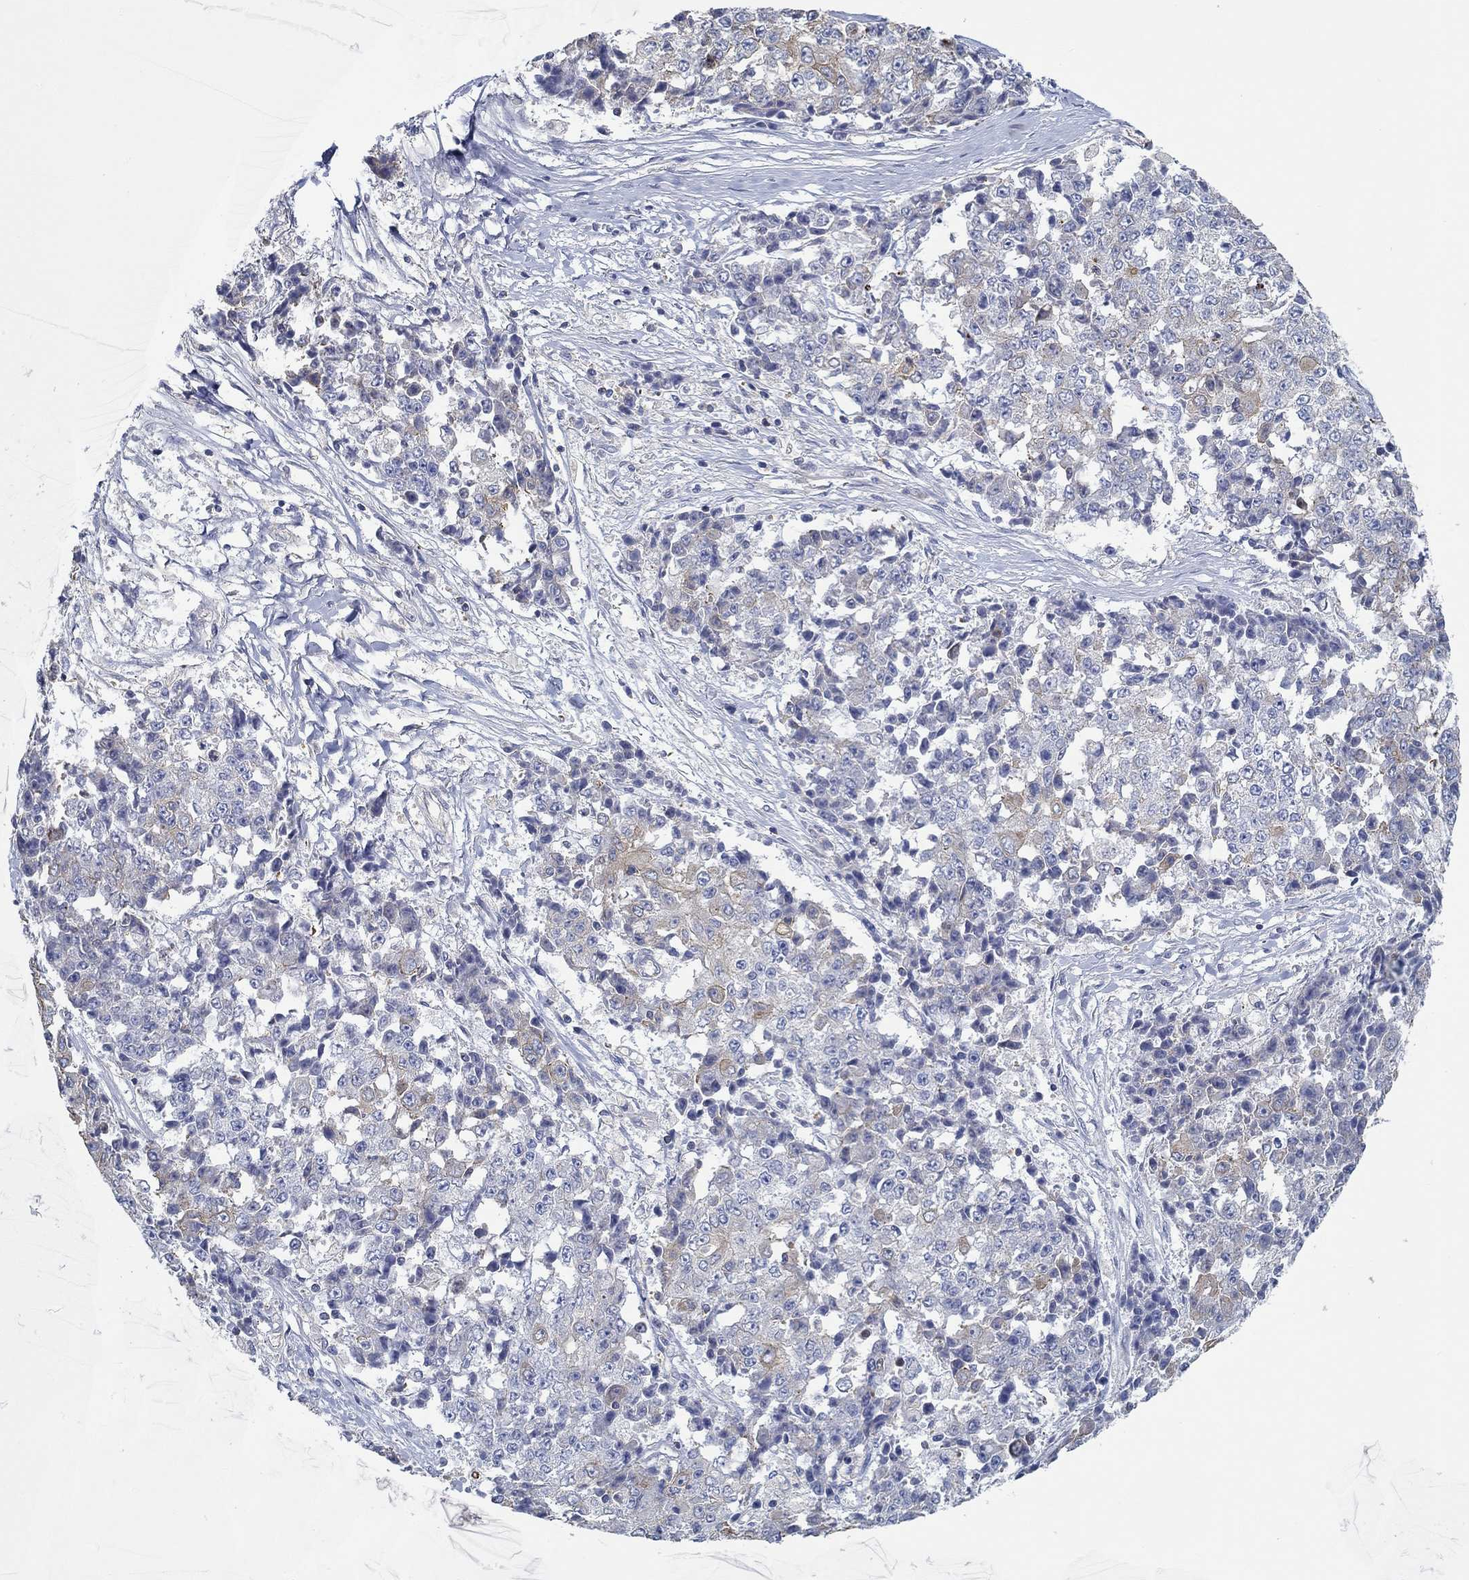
{"staining": {"intensity": "weak", "quantity": "<25%", "location": "cytoplasmic/membranous"}, "tissue": "ovarian cancer", "cell_type": "Tumor cells", "image_type": "cancer", "snomed": [{"axis": "morphology", "description": "Carcinoma, endometroid"}, {"axis": "topography", "description": "Ovary"}], "caption": "A high-resolution micrograph shows IHC staining of ovarian cancer, which exhibits no significant expression in tumor cells.", "gene": "BBOF1", "patient": {"sex": "female", "age": 42}}